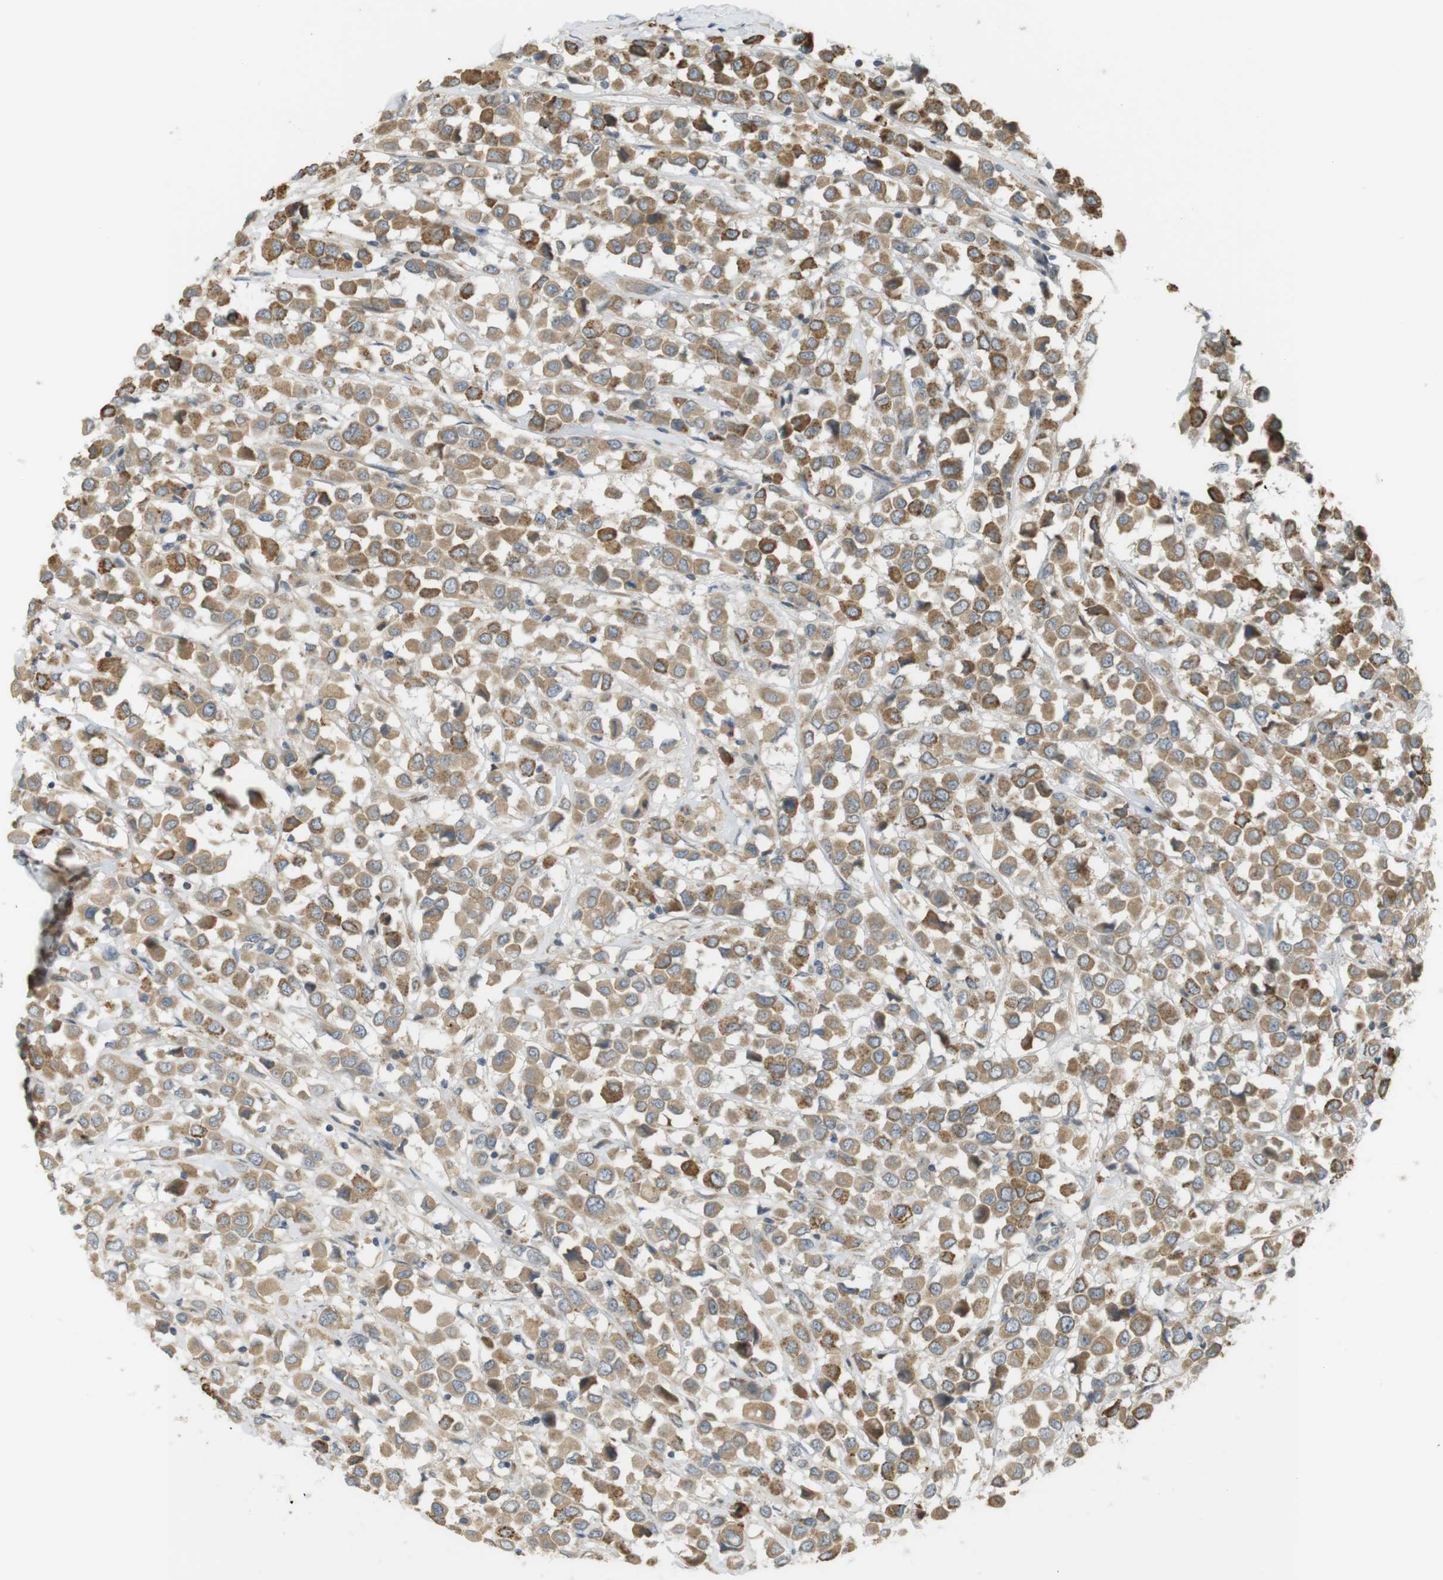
{"staining": {"intensity": "moderate", "quantity": ">75%", "location": "cytoplasmic/membranous"}, "tissue": "breast cancer", "cell_type": "Tumor cells", "image_type": "cancer", "snomed": [{"axis": "morphology", "description": "Duct carcinoma"}, {"axis": "topography", "description": "Breast"}], "caption": "Immunohistochemistry (IHC) of breast invasive ductal carcinoma exhibits medium levels of moderate cytoplasmic/membranous positivity in approximately >75% of tumor cells.", "gene": "CLRN3", "patient": {"sex": "female", "age": 61}}